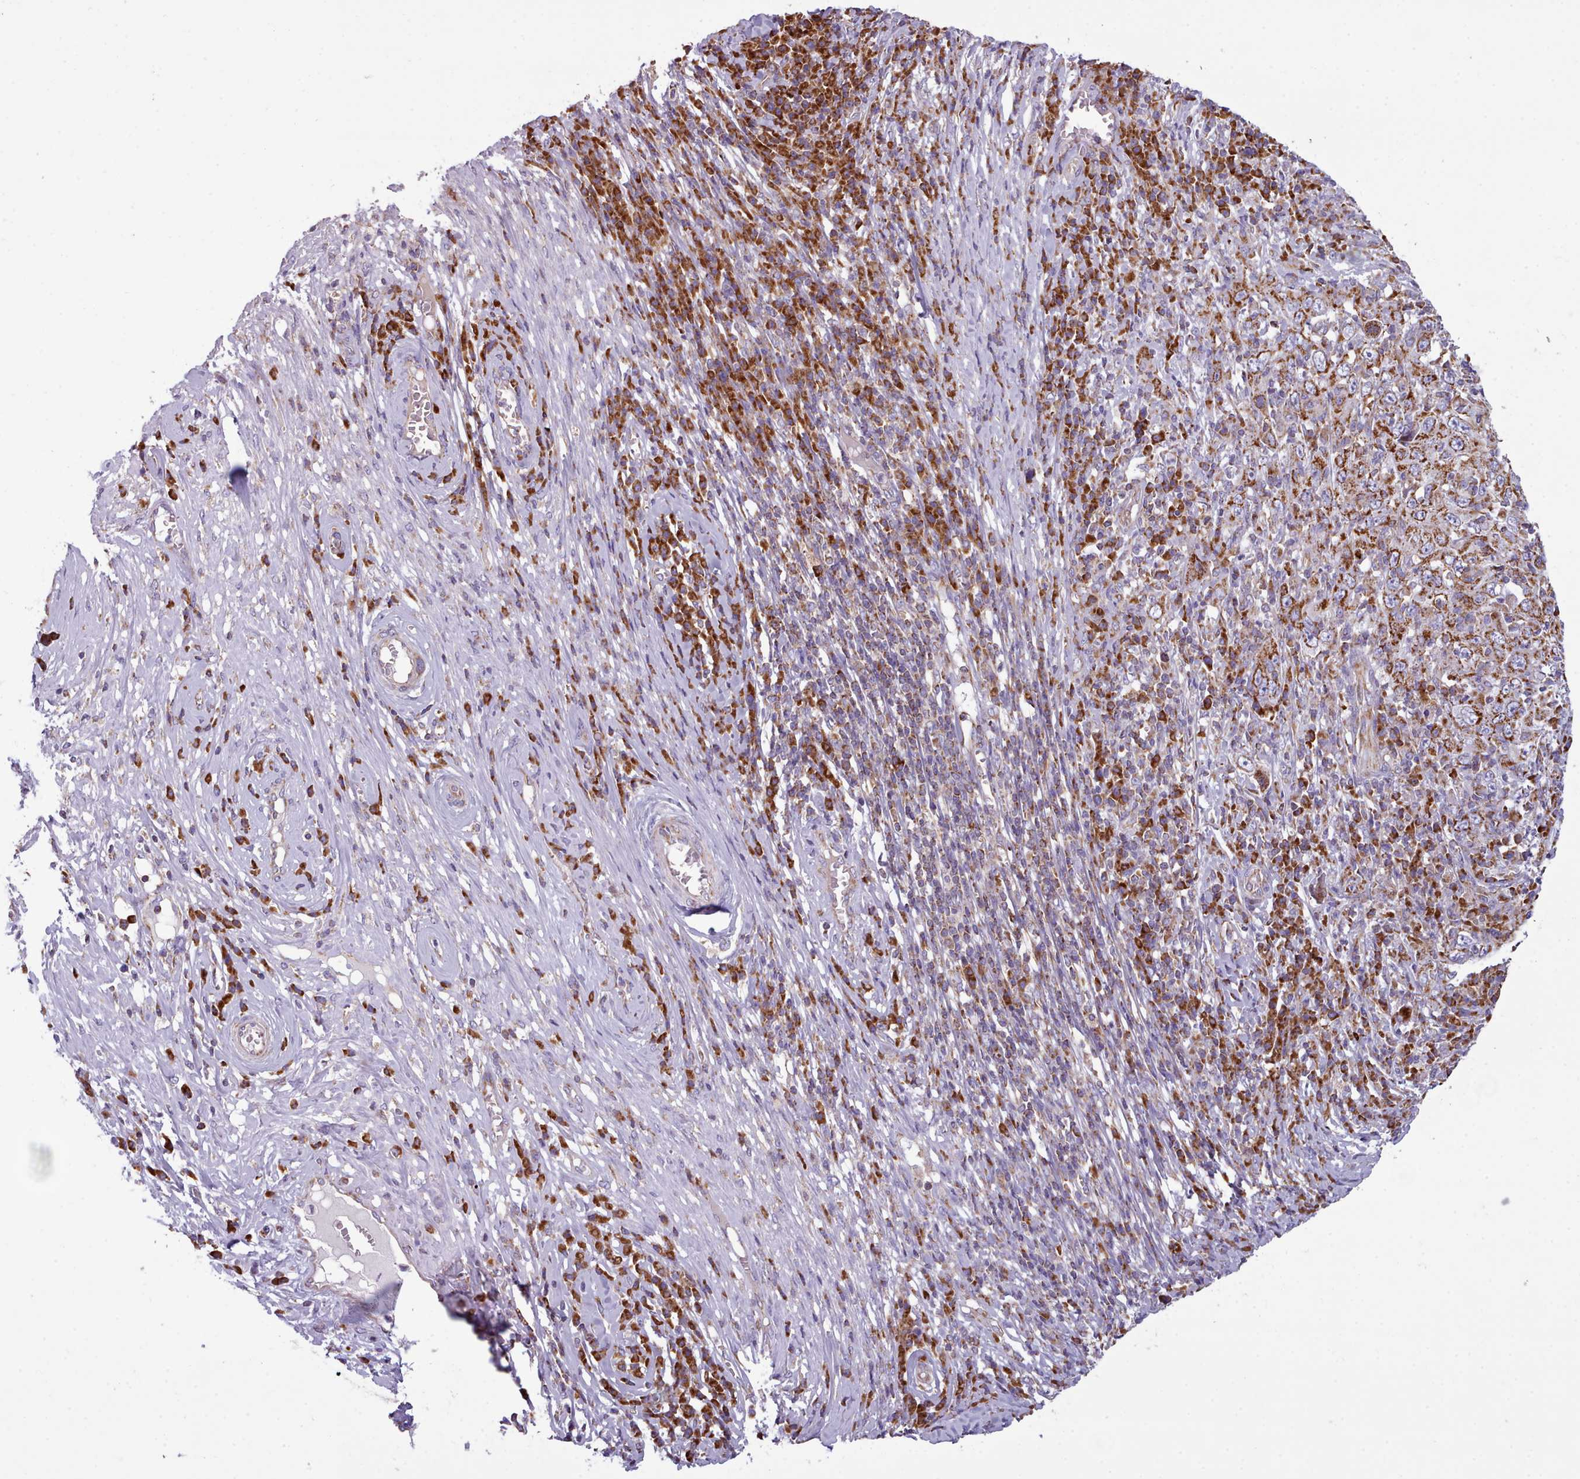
{"staining": {"intensity": "strong", "quantity": ">75%", "location": "cytoplasmic/membranous"}, "tissue": "cervical cancer", "cell_type": "Tumor cells", "image_type": "cancer", "snomed": [{"axis": "morphology", "description": "Squamous cell carcinoma, NOS"}, {"axis": "topography", "description": "Cervix"}], "caption": "Strong cytoplasmic/membranous protein positivity is present in approximately >75% of tumor cells in cervical cancer.", "gene": "SRP54", "patient": {"sex": "female", "age": 46}}